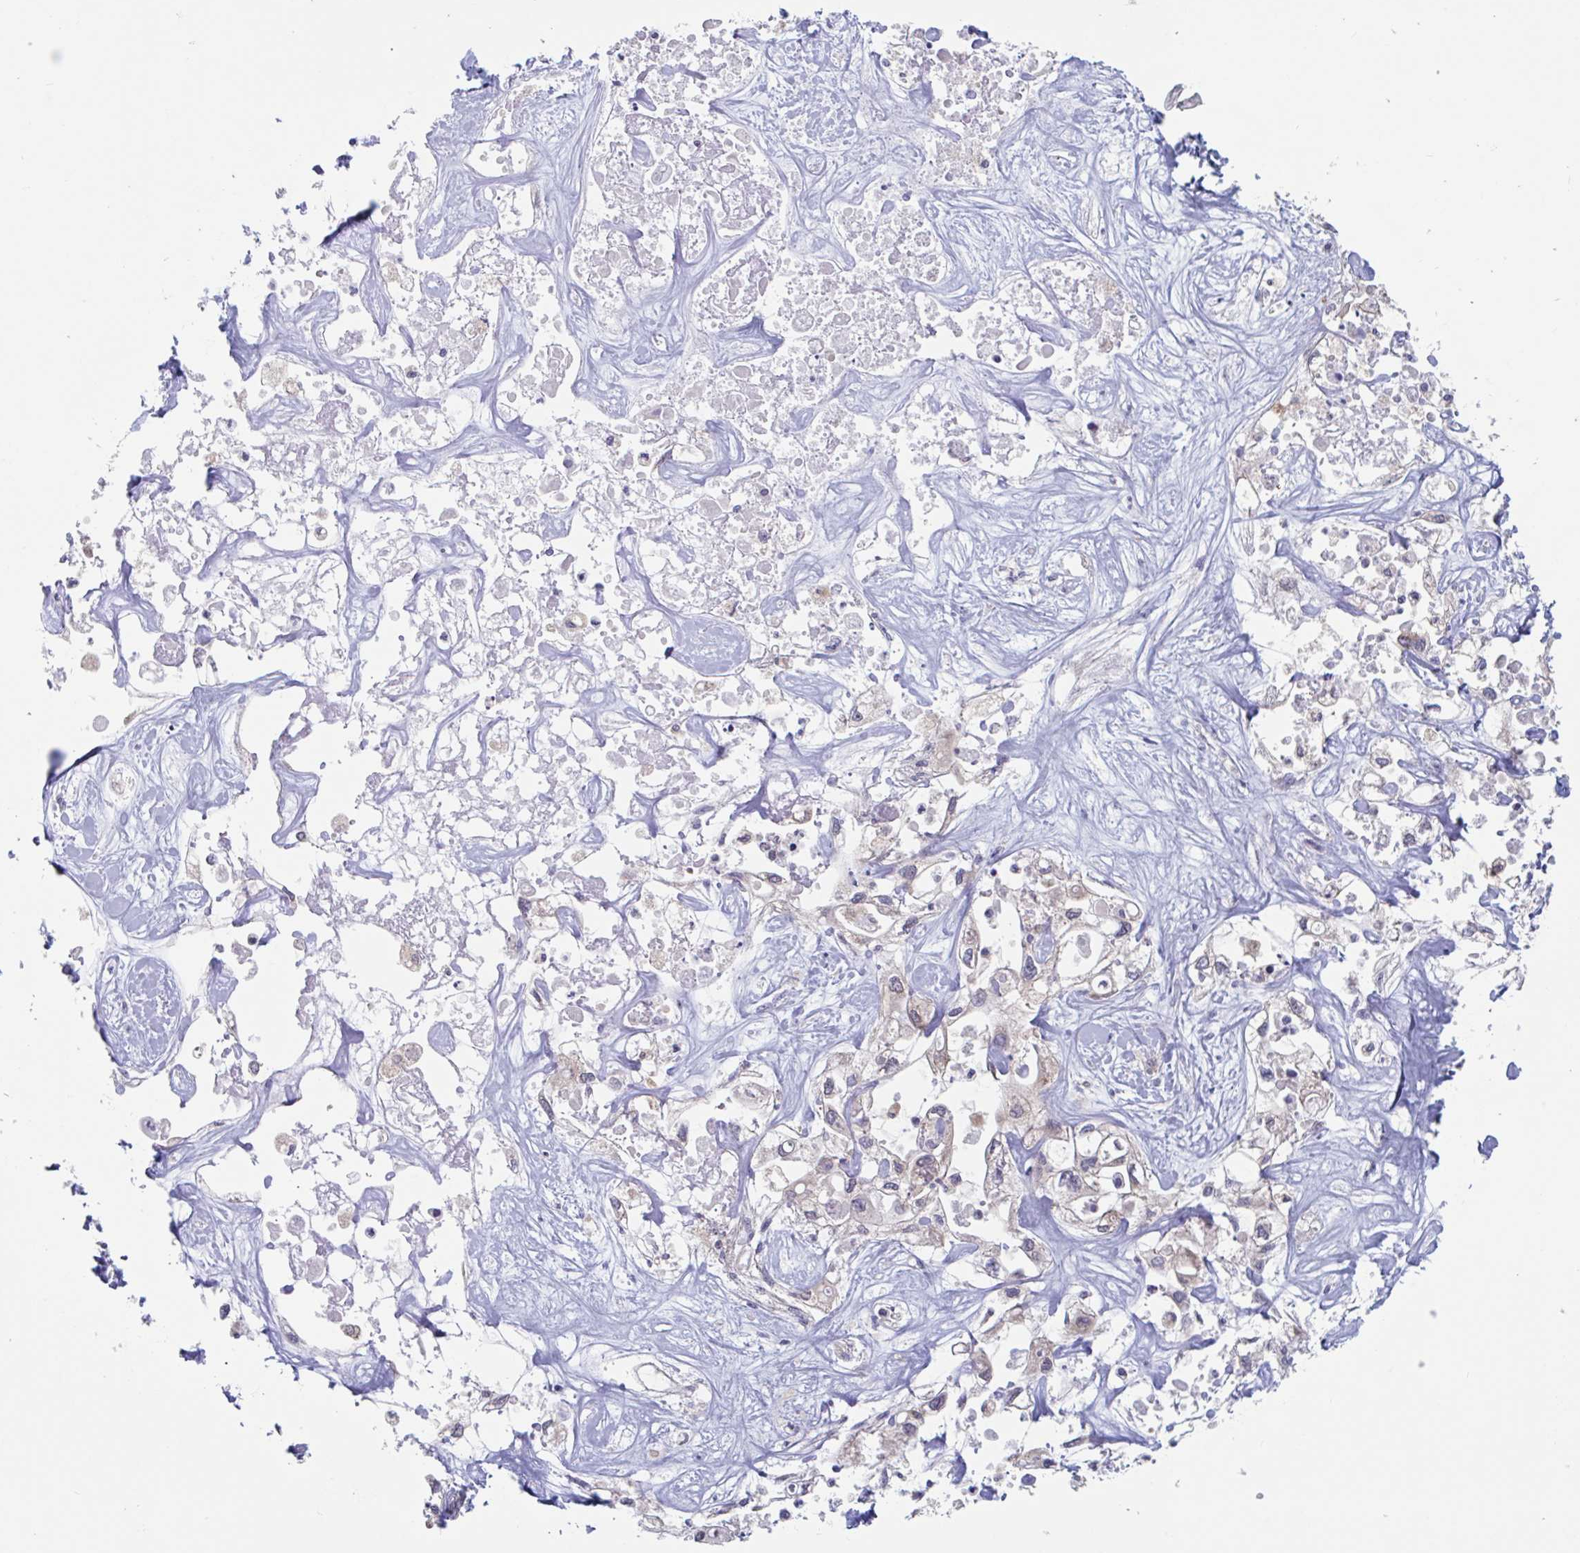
{"staining": {"intensity": "negative", "quantity": "none", "location": "none"}, "tissue": "liver cancer", "cell_type": "Tumor cells", "image_type": "cancer", "snomed": [{"axis": "morphology", "description": "Cholangiocarcinoma"}, {"axis": "topography", "description": "Liver"}], "caption": "Immunohistochemical staining of liver cancer (cholangiocarcinoma) demonstrates no significant positivity in tumor cells.", "gene": "SNX8", "patient": {"sex": "female", "age": 64}}